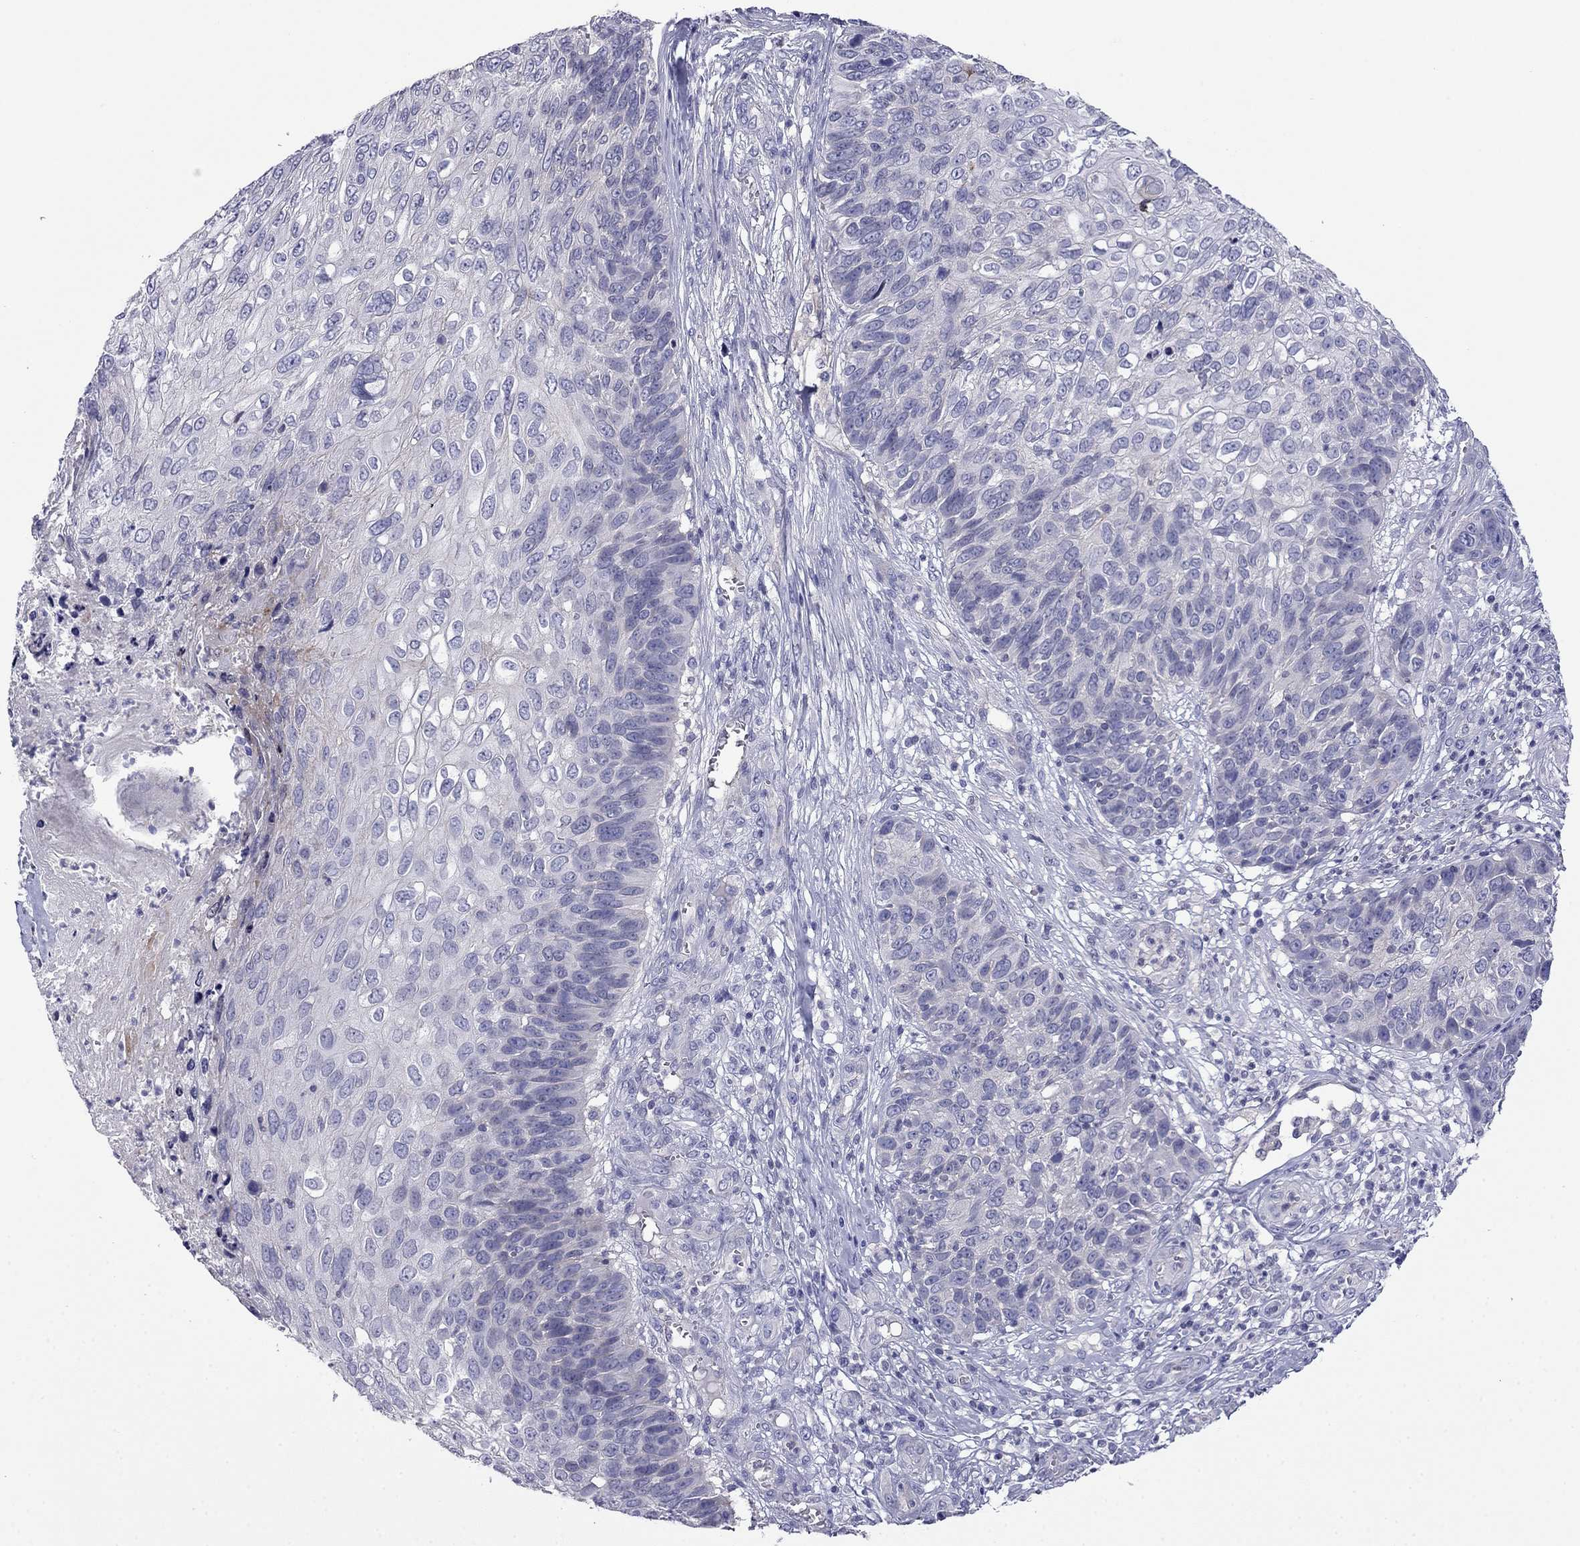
{"staining": {"intensity": "negative", "quantity": "none", "location": "none"}, "tissue": "skin cancer", "cell_type": "Tumor cells", "image_type": "cancer", "snomed": [{"axis": "morphology", "description": "Squamous cell carcinoma, NOS"}, {"axis": "topography", "description": "Skin"}], "caption": "Skin cancer (squamous cell carcinoma) was stained to show a protein in brown. There is no significant positivity in tumor cells.", "gene": "PRR18", "patient": {"sex": "male", "age": 92}}